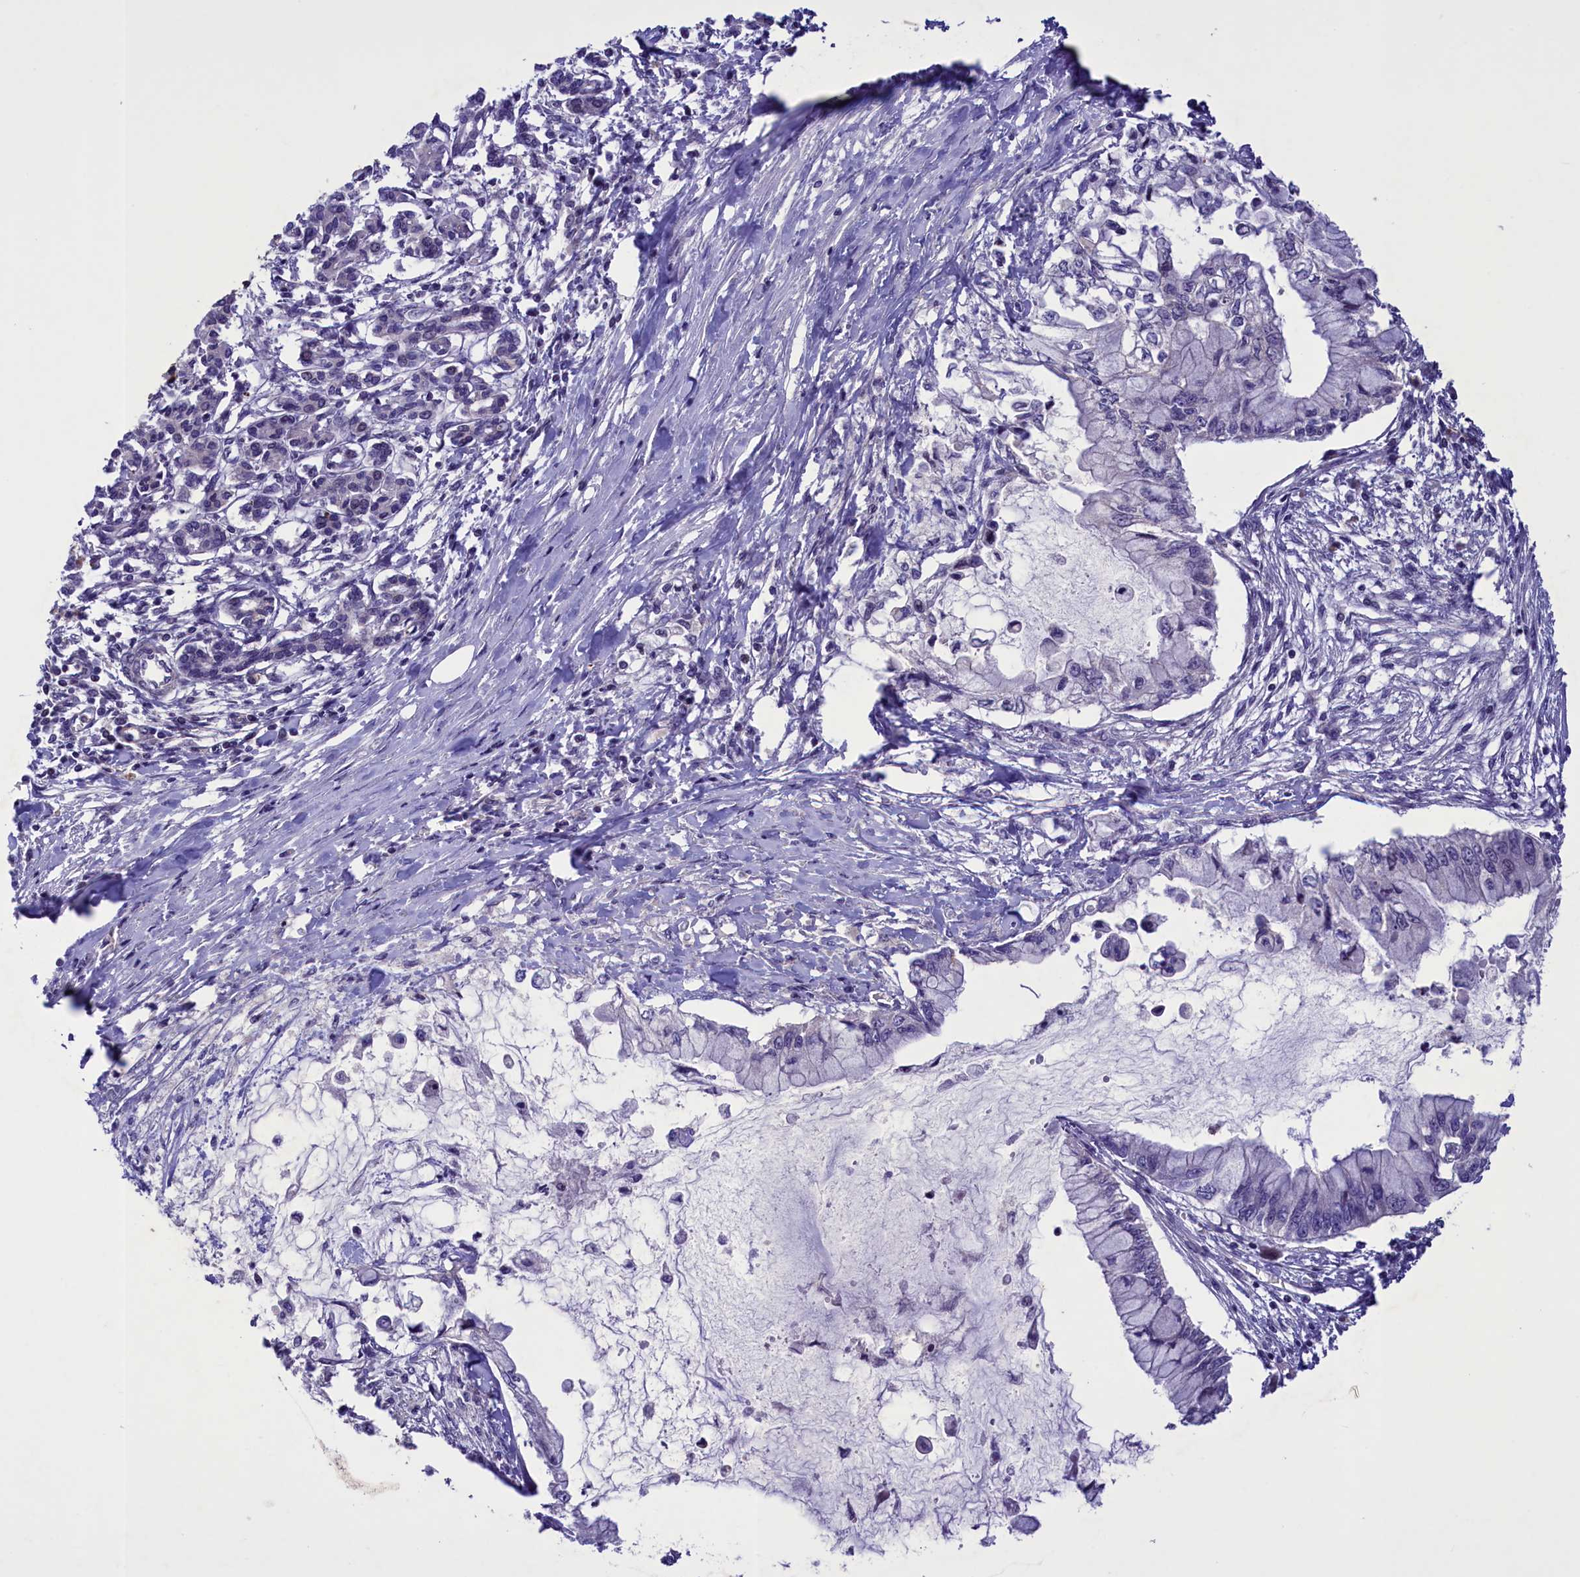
{"staining": {"intensity": "negative", "quantity": "none", "location": "none"}, "tissue": "pancreatic cancer", "cell_type": "Tumor cells", "image_type": "cancer", "snomed": [{"axis": "morphology", "description": "Adenocarcinoma, NOS"}, {"axis": "topography", "description": "Pancreas"}], "caption": "Histopathology image shows no significant protein positivity in tumor cells of pancreatic adenocarcinoma.", "gene": "MAN2C1", "patient": {"sex": "male", "age": 48}}